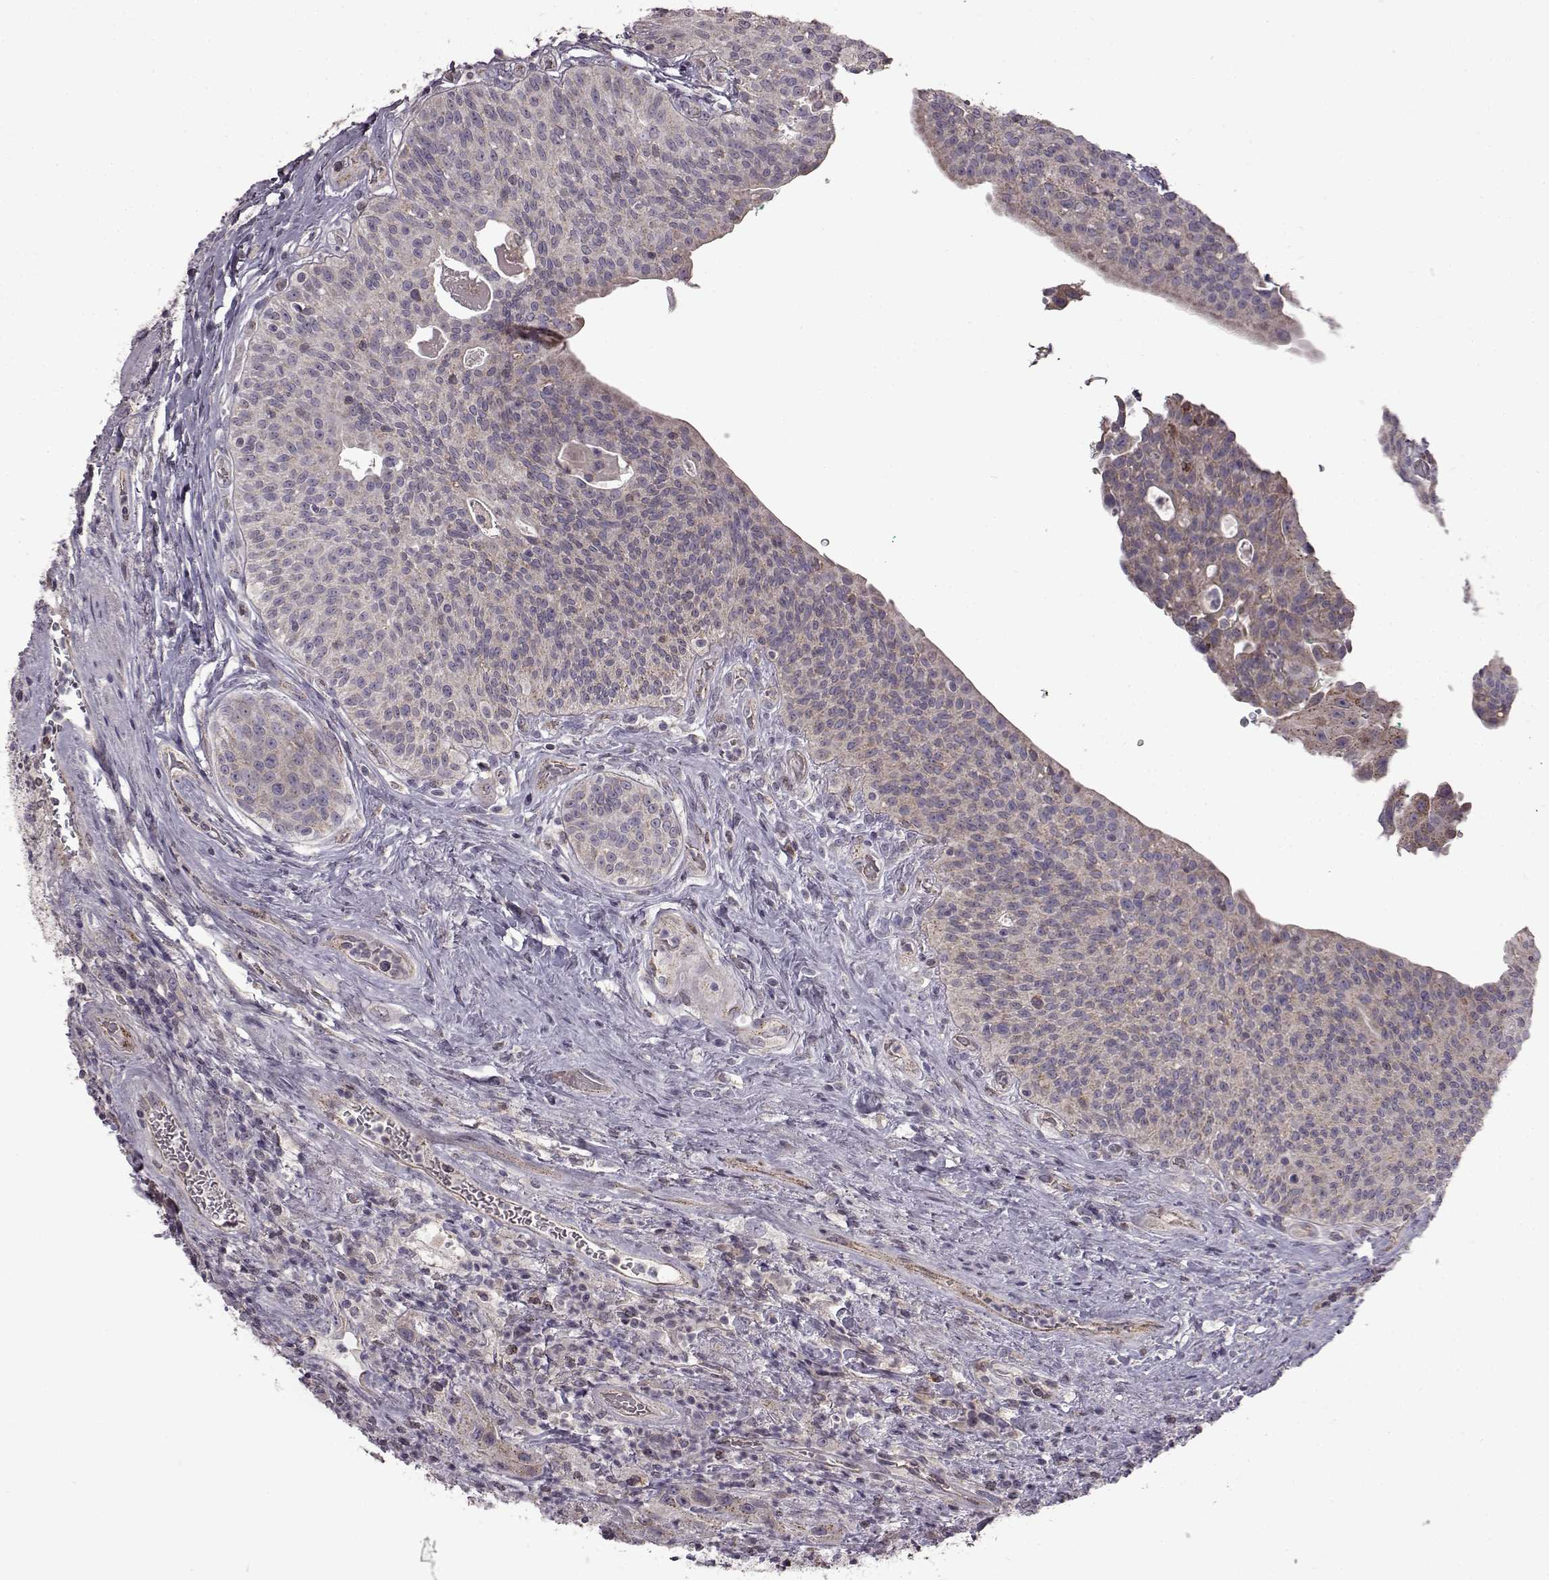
{"staining": {"intensity": "negative", "quantity": "none", "location": "none"}, "tissue": "urothelial cancer", "cell_type": "Tumor cells", "image_type": "cancer", "snomed": [{"axis": "morphology", "description": "Urothelial carcinoma, High grade"}, {"axis": "topography", "description": "Urinary bladder"}], "caption": "Immunohistochemical staining of human high-grade urothelial carcinoma exhibits no significant staining in tumor cells.", "gene": "B3GNT6", "patient": {"sex": "male", "age": 79}}